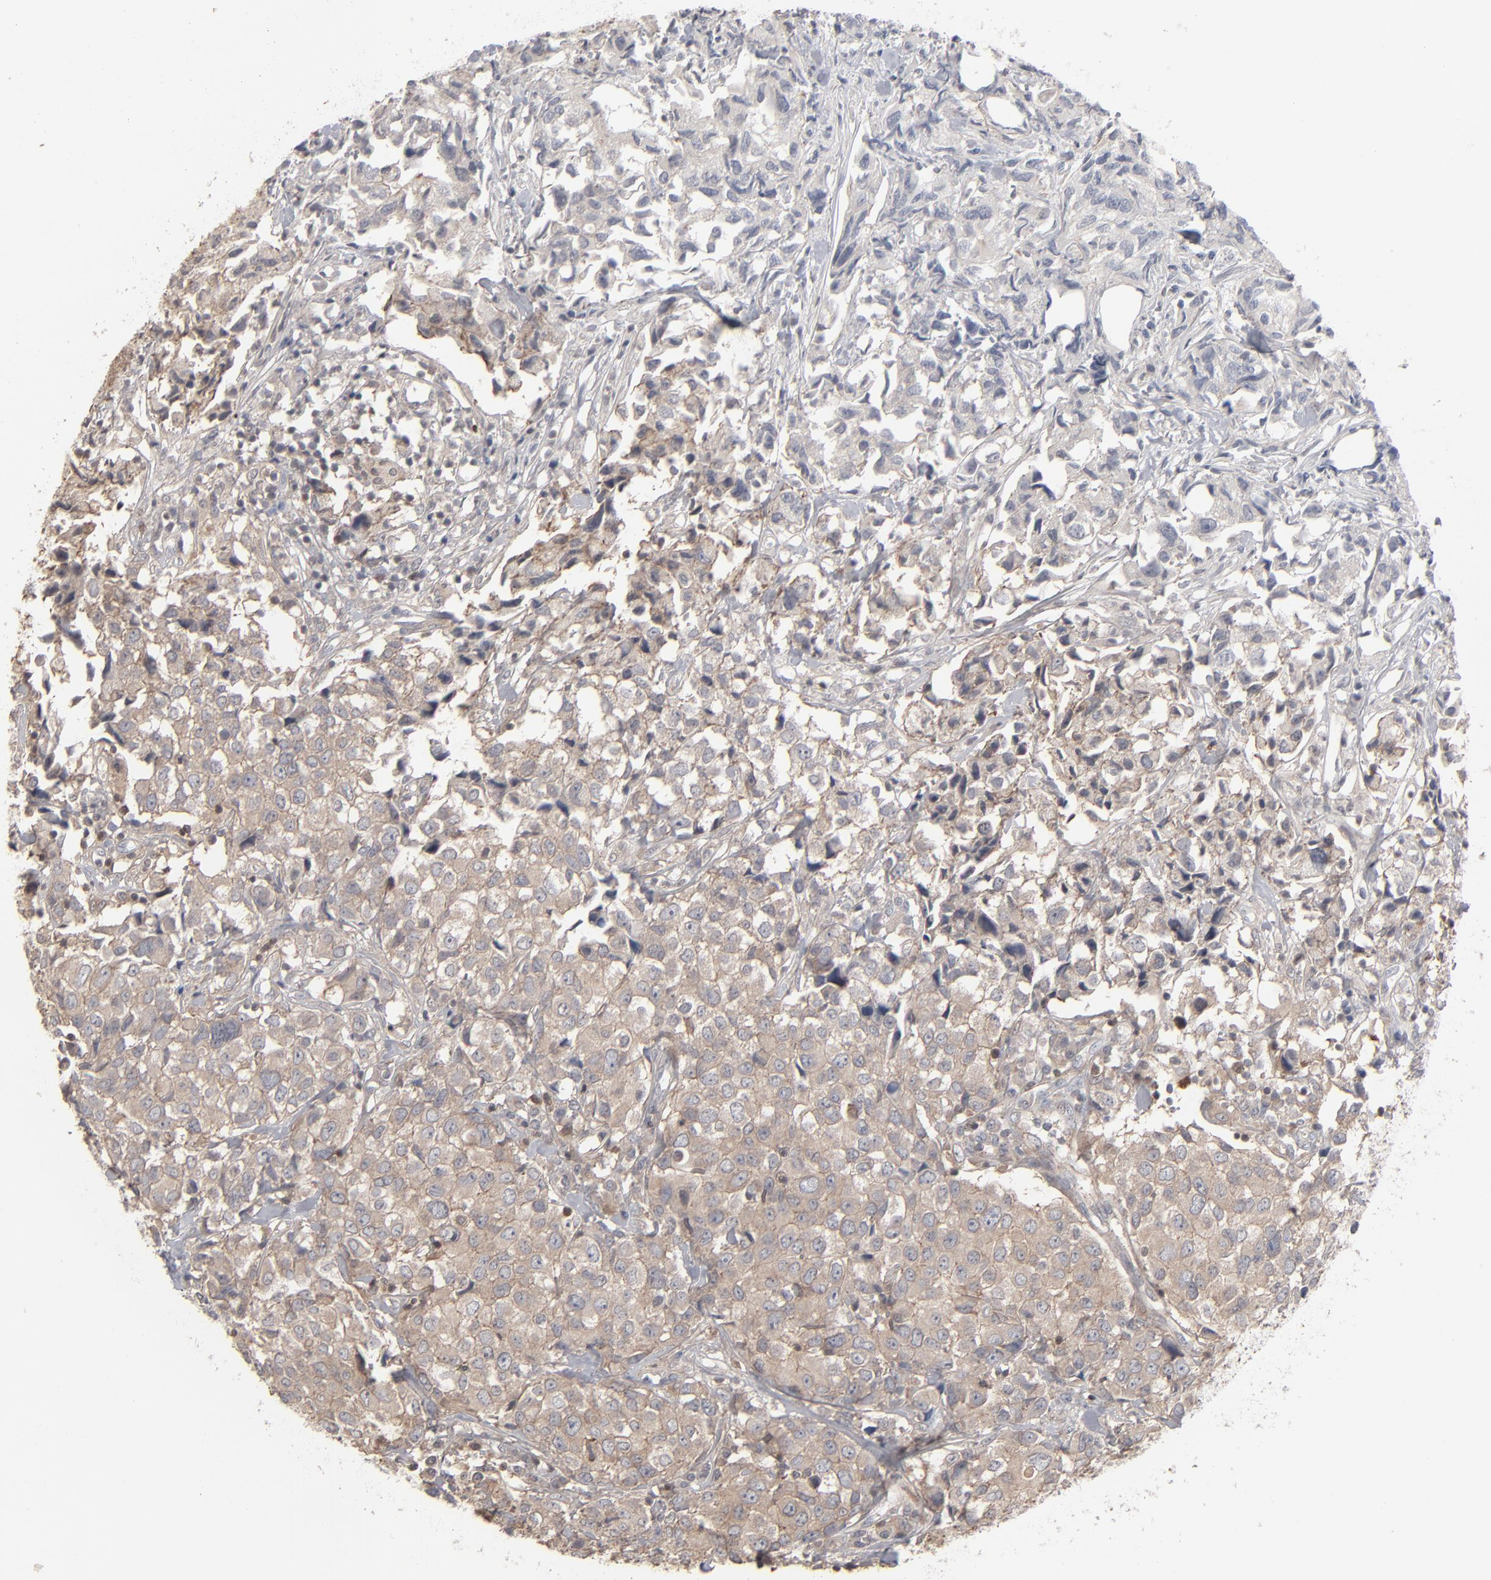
{"staining": {"intensity": "moderate", "quantity": ">75%", "location": "cytoplasmic/membranous"}, "tissue": "urothelial cancer", "cell_type": "Tumor cells", "image_type": "cancer", "snomed": [{"axis": "morphology", "description": "Urothelial carcinoma, High grade"}, {"axis": "topography", "description": "Urinary bladder"}], "caption": "Immunohistochemistry (IHC) (DAB) staining of human urothelial carcinoma (high-grade) shows moderate cytoplasmic/membranous protein expression in about >75% of tumor cells.", "gene": "STAT4", "patient": {"sex": "female", "age": 75}}